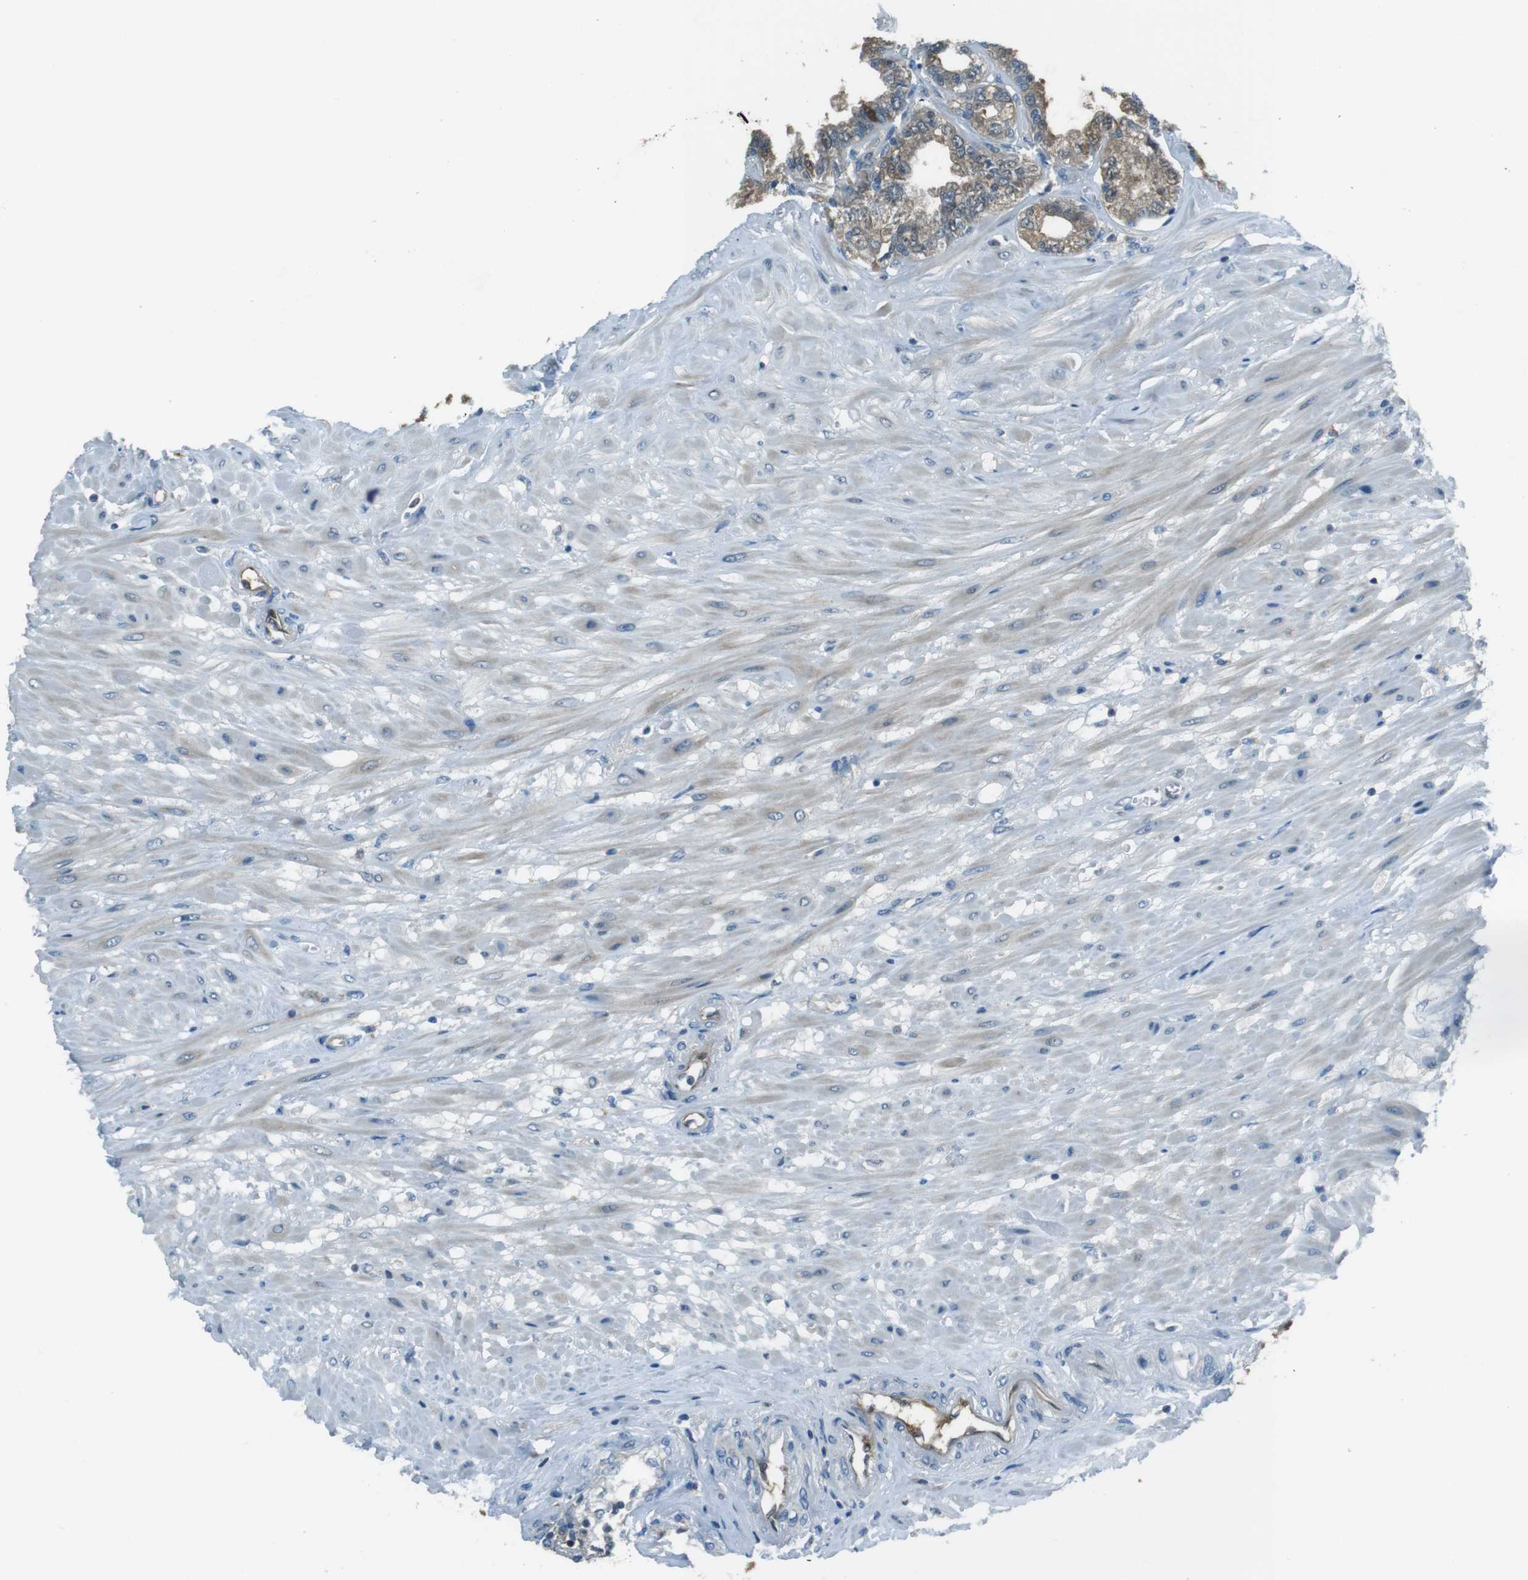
{"staining": {"intensity": "moderate", "quantity": "25%-75%", "location": "cytoplasmic/membranous"}, "tissue": "seminal vesicle", "cell_type": "Glandular cells", "image_type": "normal", "snomed": [{"axis": "morphology", "description": "Normal tissue, NOS"}, {"axis": "morphology", "description": "Inflammation, NOS"}, {"axis": "topography", "description": "Urinary bladder"}, {"axis": "topography", "description": "Prostate"}, {"axis": "topography", "description": "Seminal veicle"}], "caption": "The immunohistochemical stain shows moderate cytoplasmic/membranous positivity in glandular cells of benign seminal vesicle.", "gene": "MFAP3", "patient": {"sex": "male", "age": 82}}